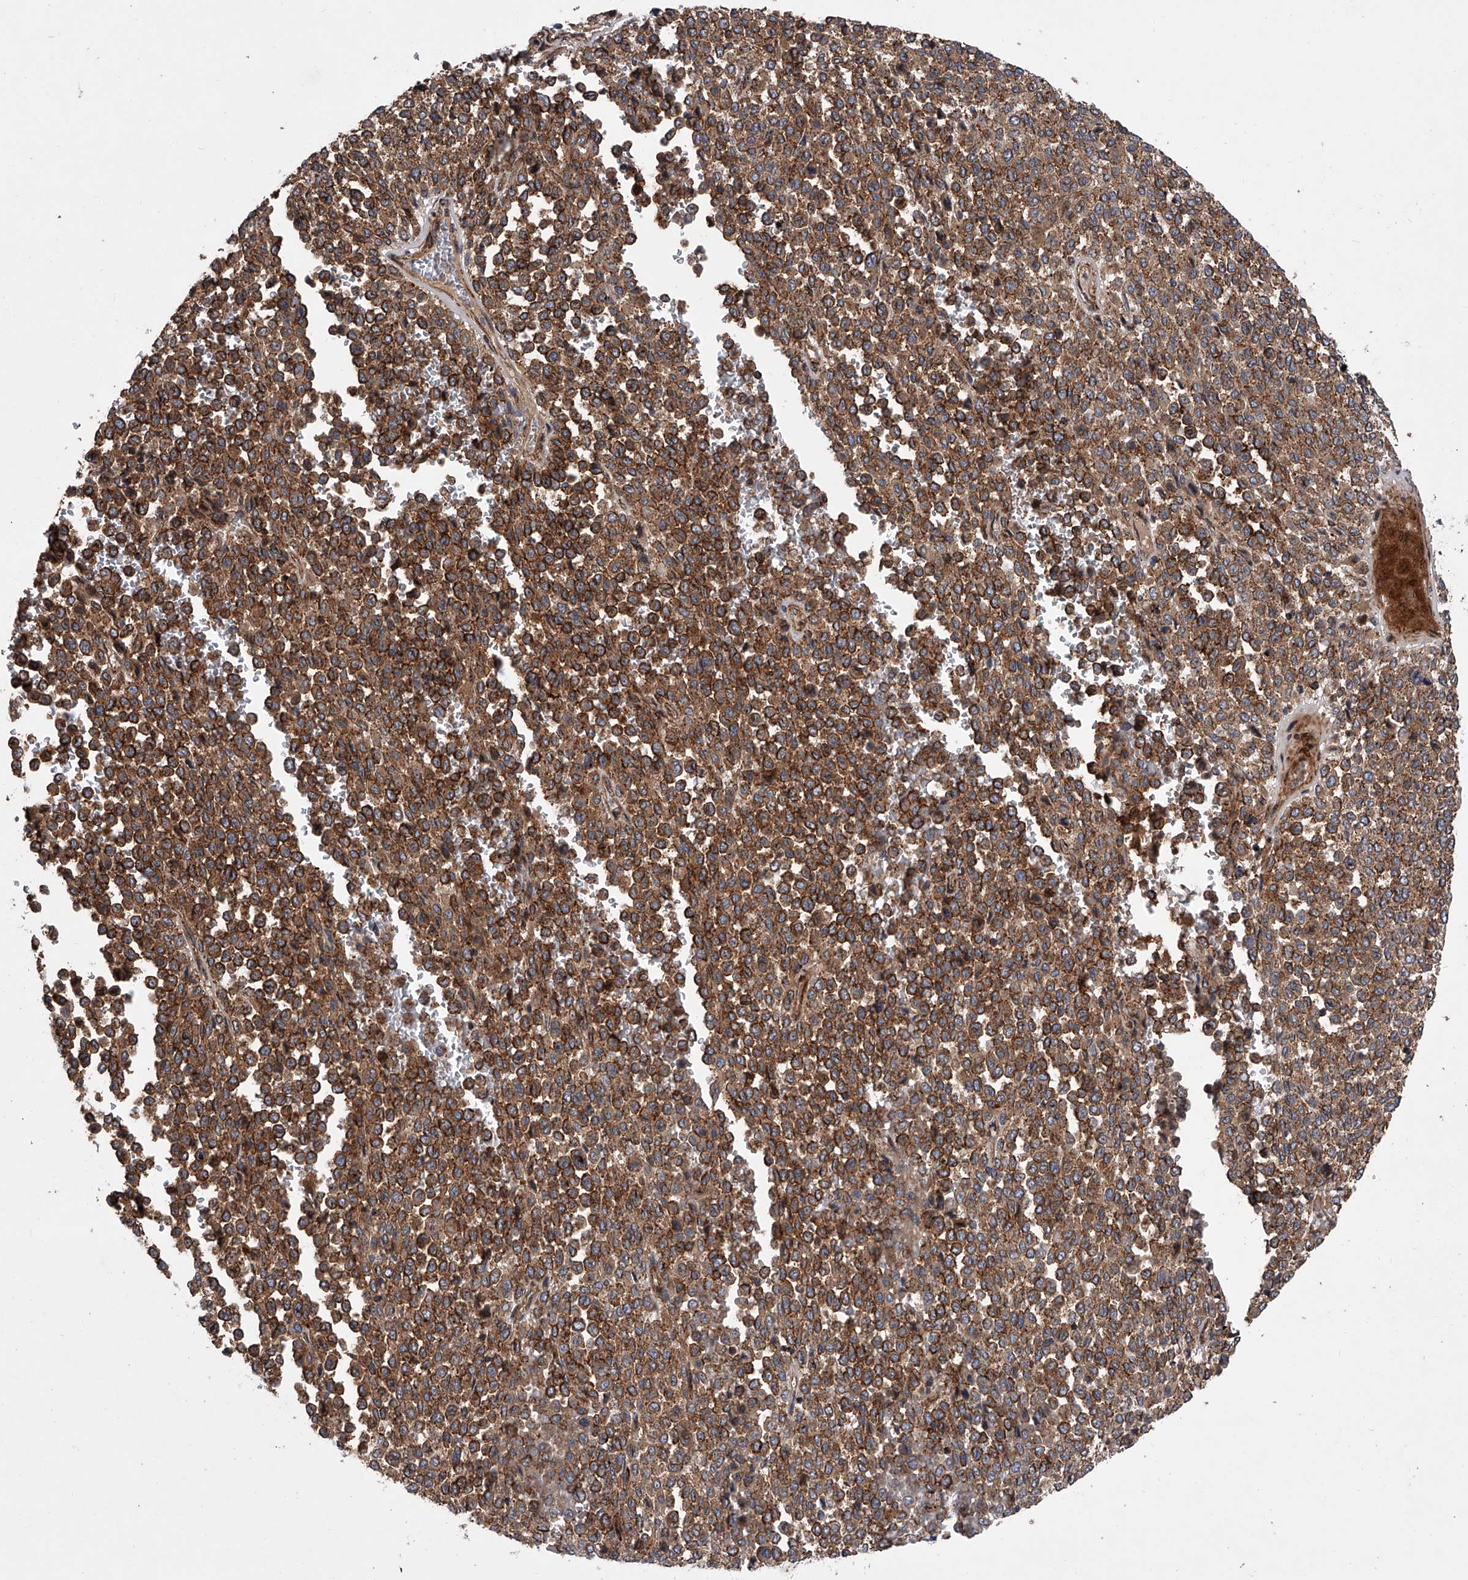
{"staining": {"intensity": "moderate", "quantity": ">75%", "location": "cytoplasmic/membranous"}, "tissue": "melanoma", "cell_type": "Tumor cells", "image_type": "cancer", "snomed": [{"axis": "morphology", "description": "Malignant melanoma, Metastatic site"}, {"axis": "topography", "description": "Pancreas"}], "caption": "An immunohistochemistry photomicrograph of tumor tissue is shown. Protein staining in brown shows moderate cytoplasmic/membranous positivity in malignant melanoma (metastatic site) within tumor cells.", "gene": "USP47", "patient": {"sex": "female", "age": 30}}